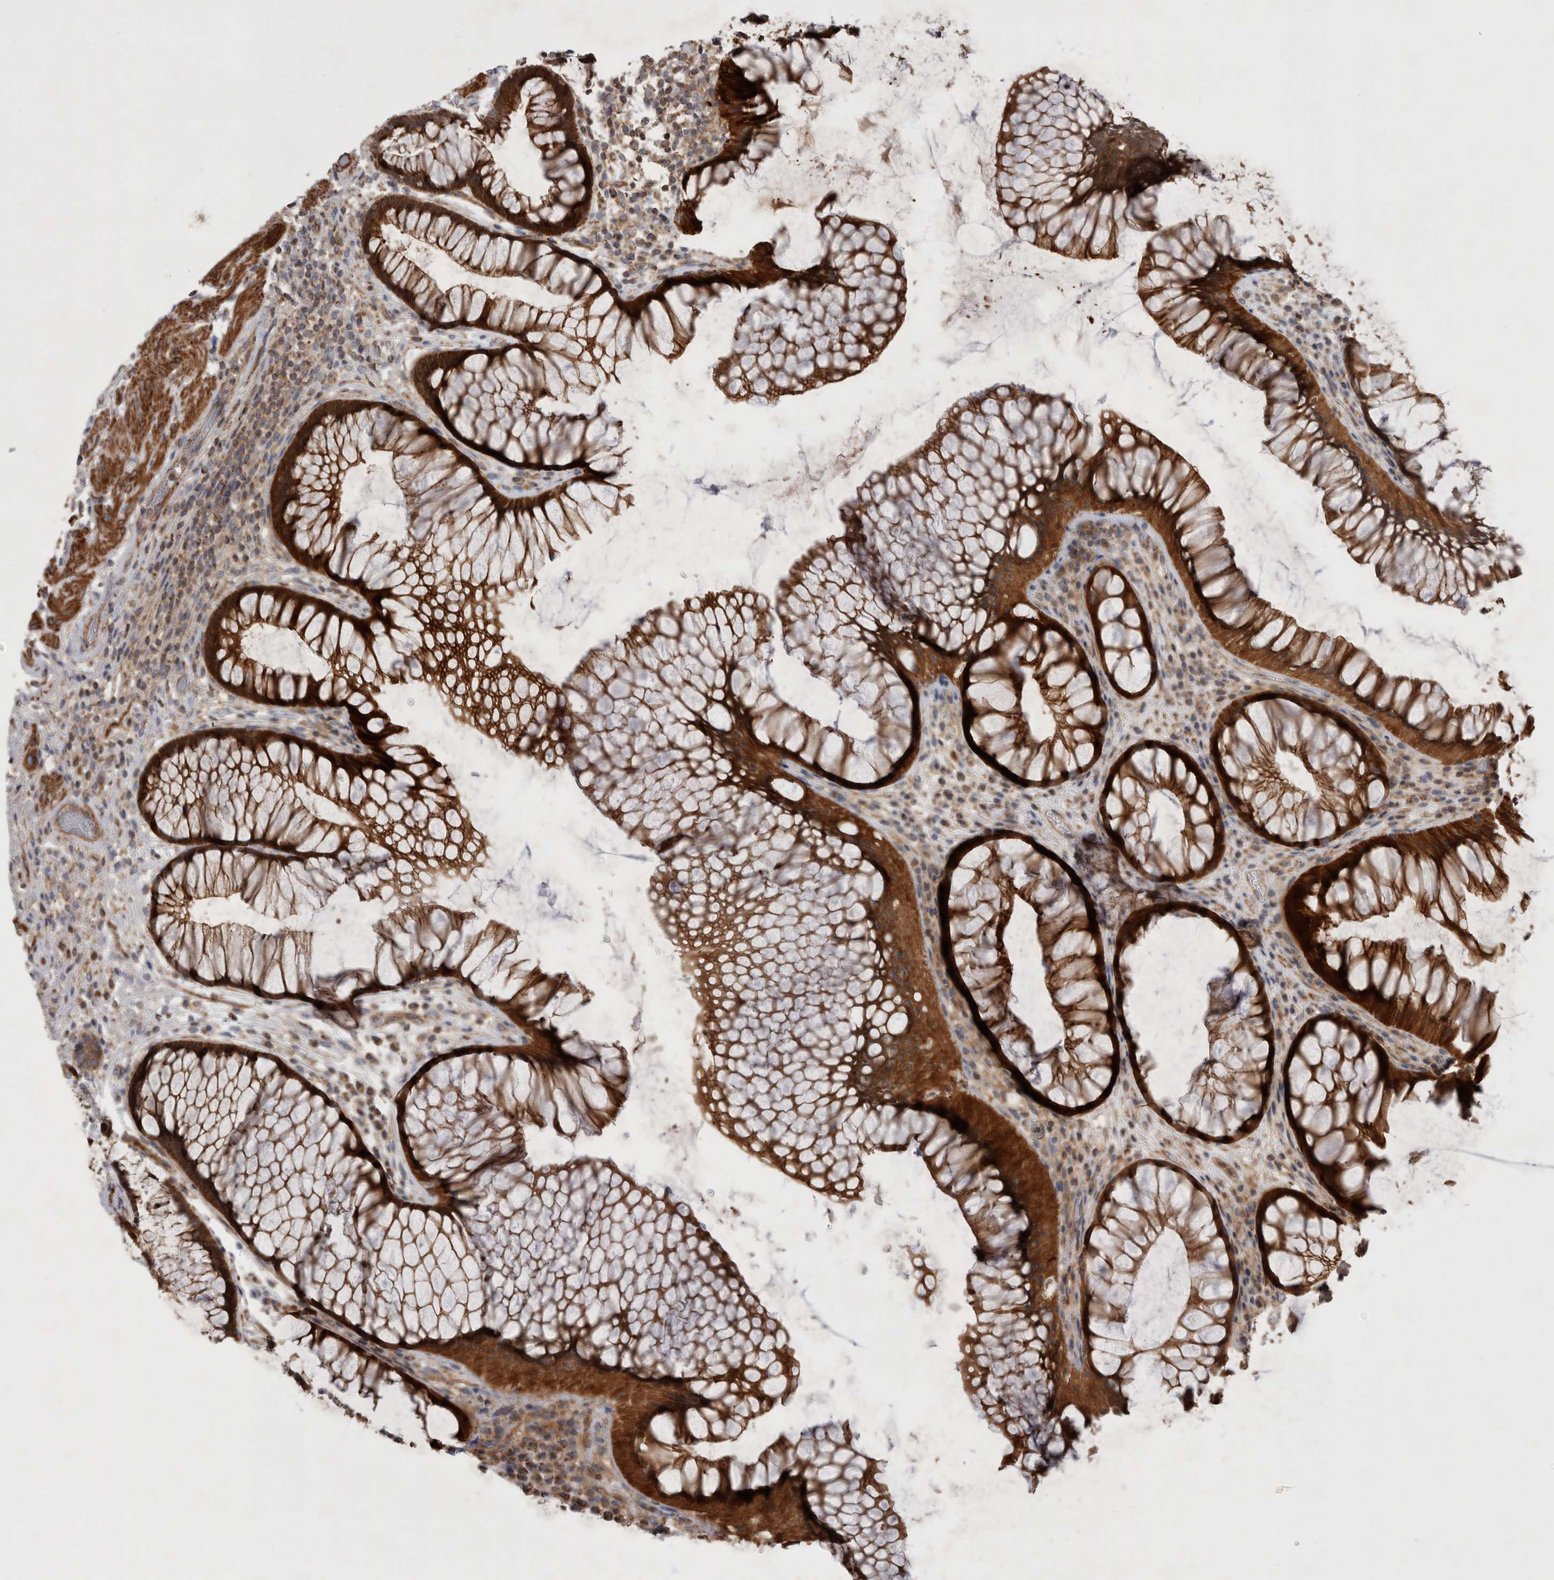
{"staining": {"intensity": "moderate", "quantity": ">75%", "location": "cytoplasmic/membranous"}, "tissue": "rectum", "cell_type": "Glandular cells", "image_type": "normal", "snomed": [{"axis": "morphology", "description": "Normal tissue, NOS"}, {"axis": "topography", "description": "Rectum"}], "caption": "This is an image of immunohistochemistry staining of benign rectum, which shows moderate expression in the cytoplasmic/membranous of glandular cells.", "gene": "SFXN2", "patient": {"sex": "male", "age": 51}}